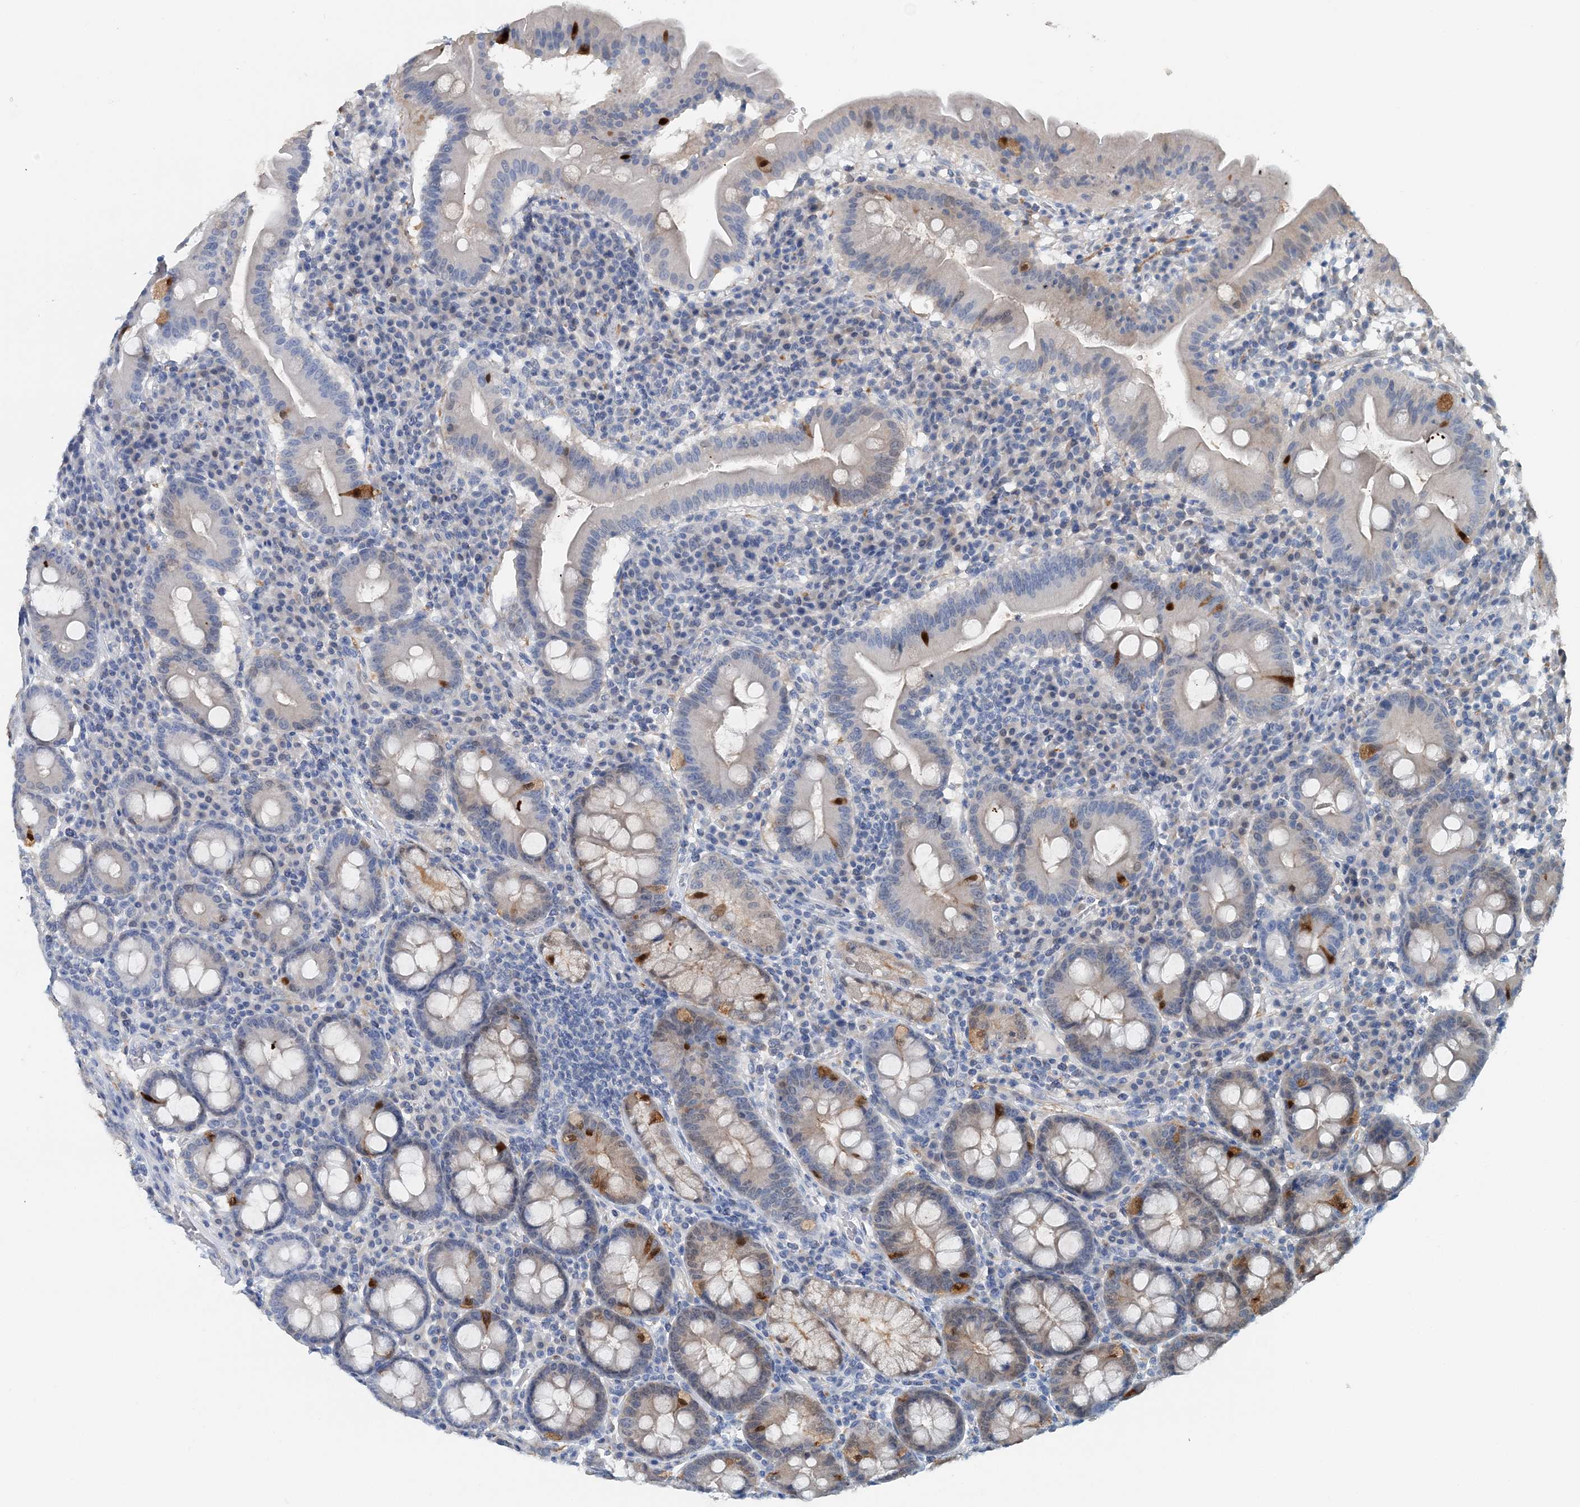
{"staining": {"intensity": "strong", "quantity": "<25%", "location": "cytoplasmic/membranous"}, "tissue": "duodenum", "cell_type": "Glandular cells", "image_type": "normal", "snomed": [{"axis": "morphology", "description": "Normal tissue, NOS"}, {"axis": "topography", "description": "Duodenum"}], "caption": "The image reveals a brown stain indicating the presence of a protein in the cytoplasmic/membranous of glandular cells in duodenum. Using DAB (brown) and hematoxylin (blue) stains, captured at high magnification using brightfield microscopy.", "gene": "PFN2", "patient": {"sex": "male", "age": 50}}